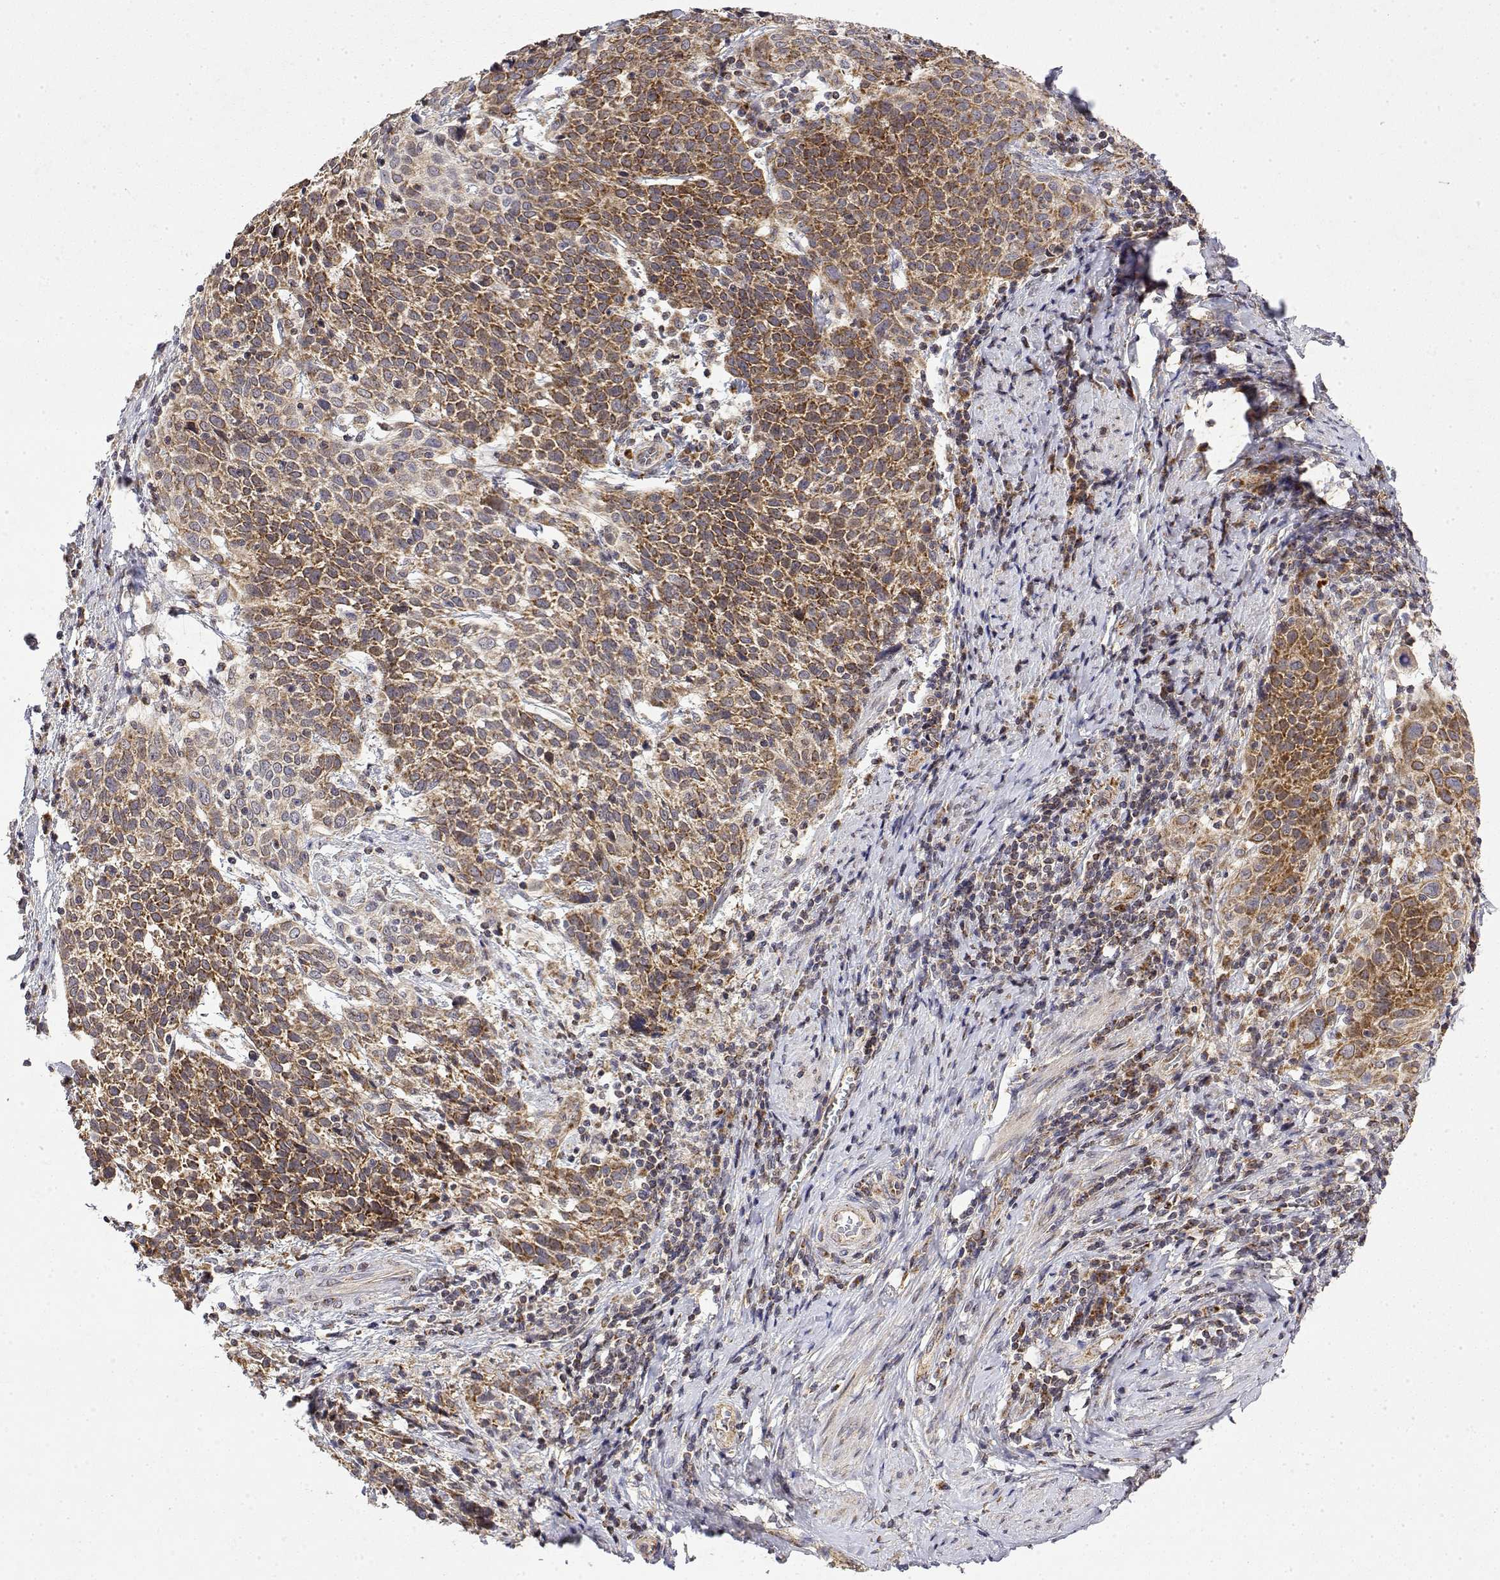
{"staining": {"intensity": "moderate", "quantity": ">75%", "location": "cytoplasmic/membranous"}, "tissue": "cervical cancer", "cell_type": "Tumor cells", "image_type": "cancer", "snomed": [{"axis": "morphology", "description": "Squamous cell carcinoma, NOS"}, {"axis": "topography", "description": "Cervix"}], "caption": "A micrograph of squamous cell carcinoma (cervical) stained for a protein displays moderate cytoplasmic/membranous brown staining in tumor cells. (IHC, brightfield microscopy, high magnification).", "gene": "GADD45GIP1", "patient": {"sex": "female", "age": 61}}